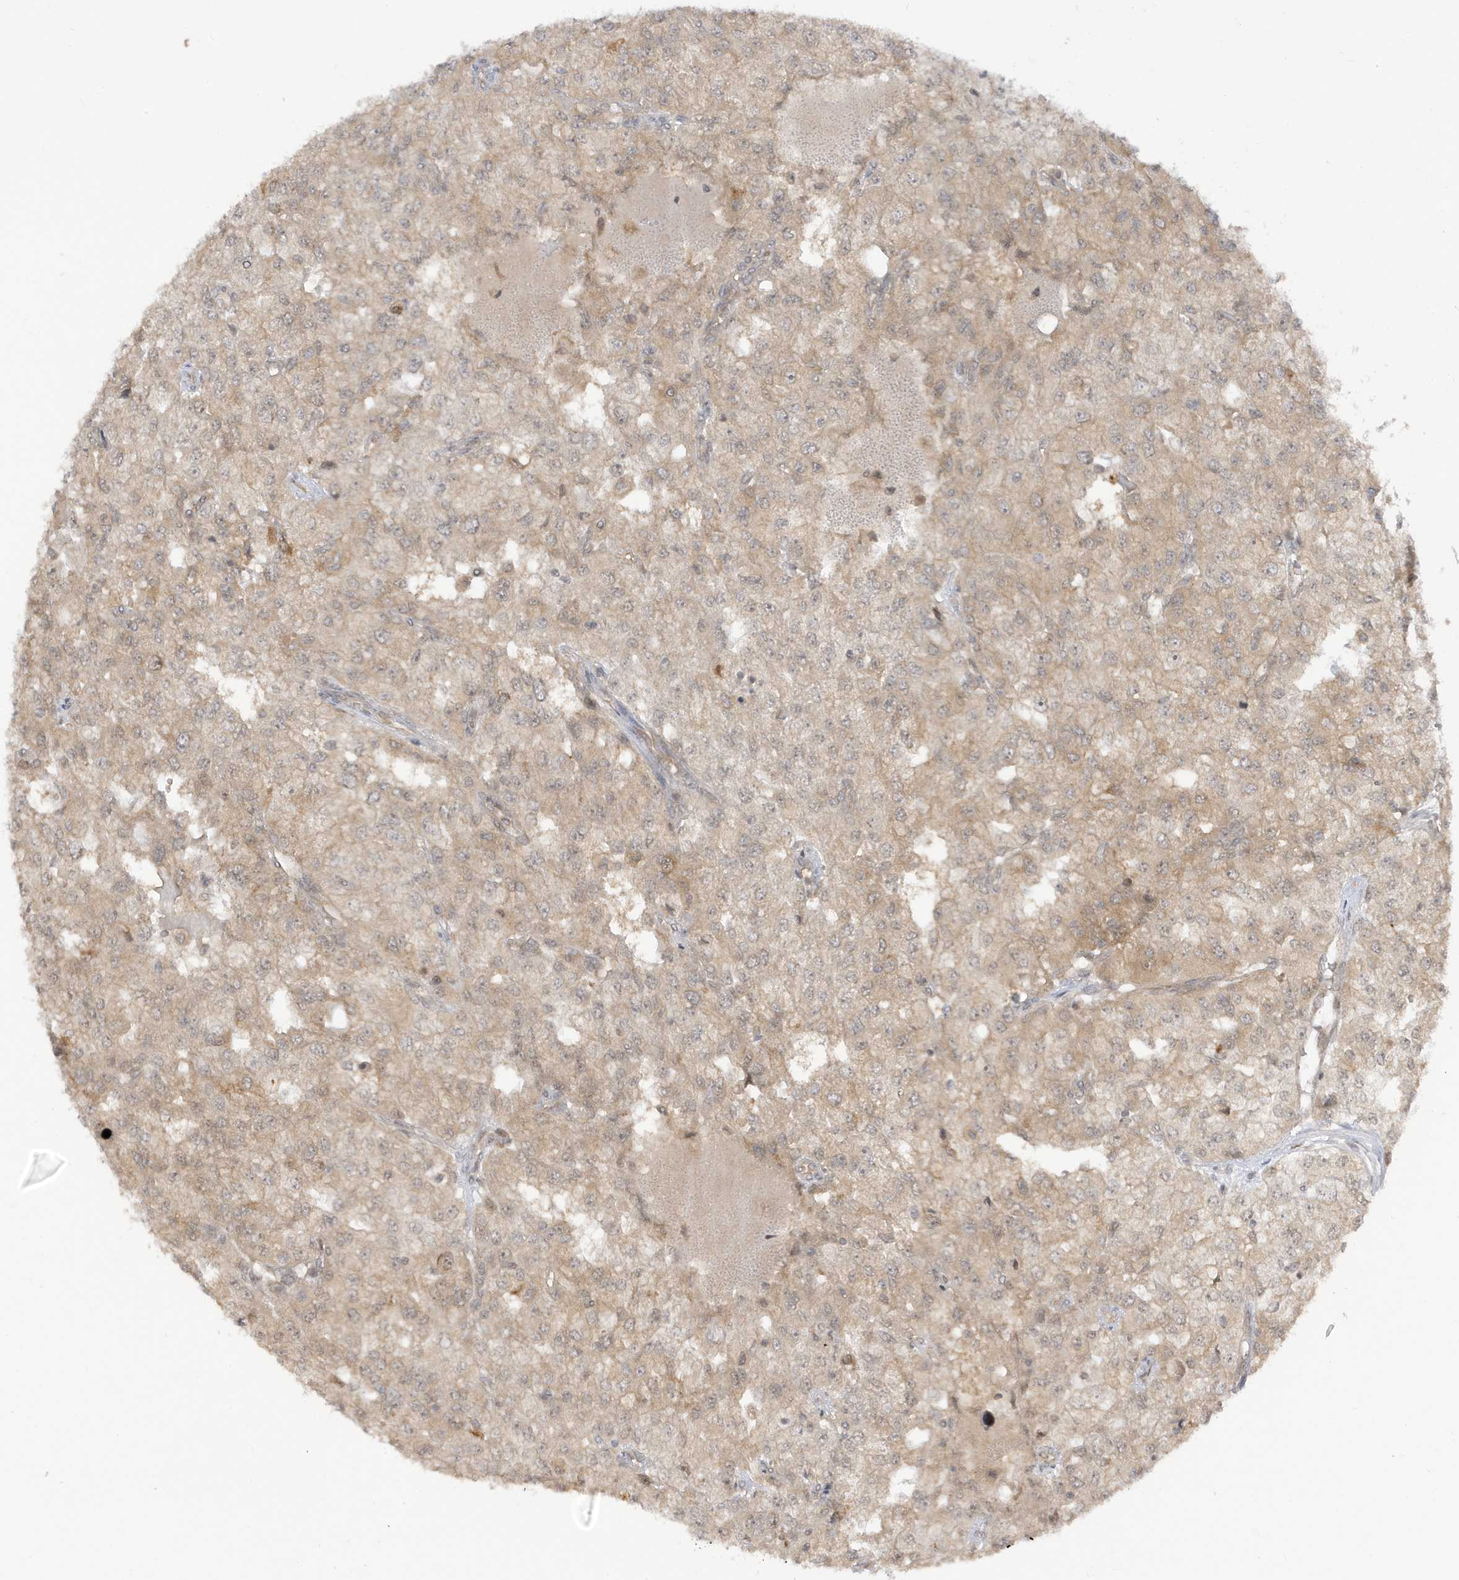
{"staining": {"intensity": "moderate", "quantity": ">75%", "location": "cytoplasmic/membranous"}, "tissue": "renal cancer", "cell_type": "Tumor cells", "image_type": "cancer", "snomed": [{"axis": "morphology", "description": "Adenocarcinoma, NOS"}, {"axis": "topography", "description": "Kidney"}], "caption": "High-magnification brightfield microscopy of renal cancer stained with DAB (3,3'-diaminobenzidine) (brown) and counterstained with hematoxylin (blue). tumor cells exhibit moderate cytoplasmic/membranous expression is appreciated in about>75% of cells.", "gene": "TAB3", "patient": {"sex": "female", "age": 54}}